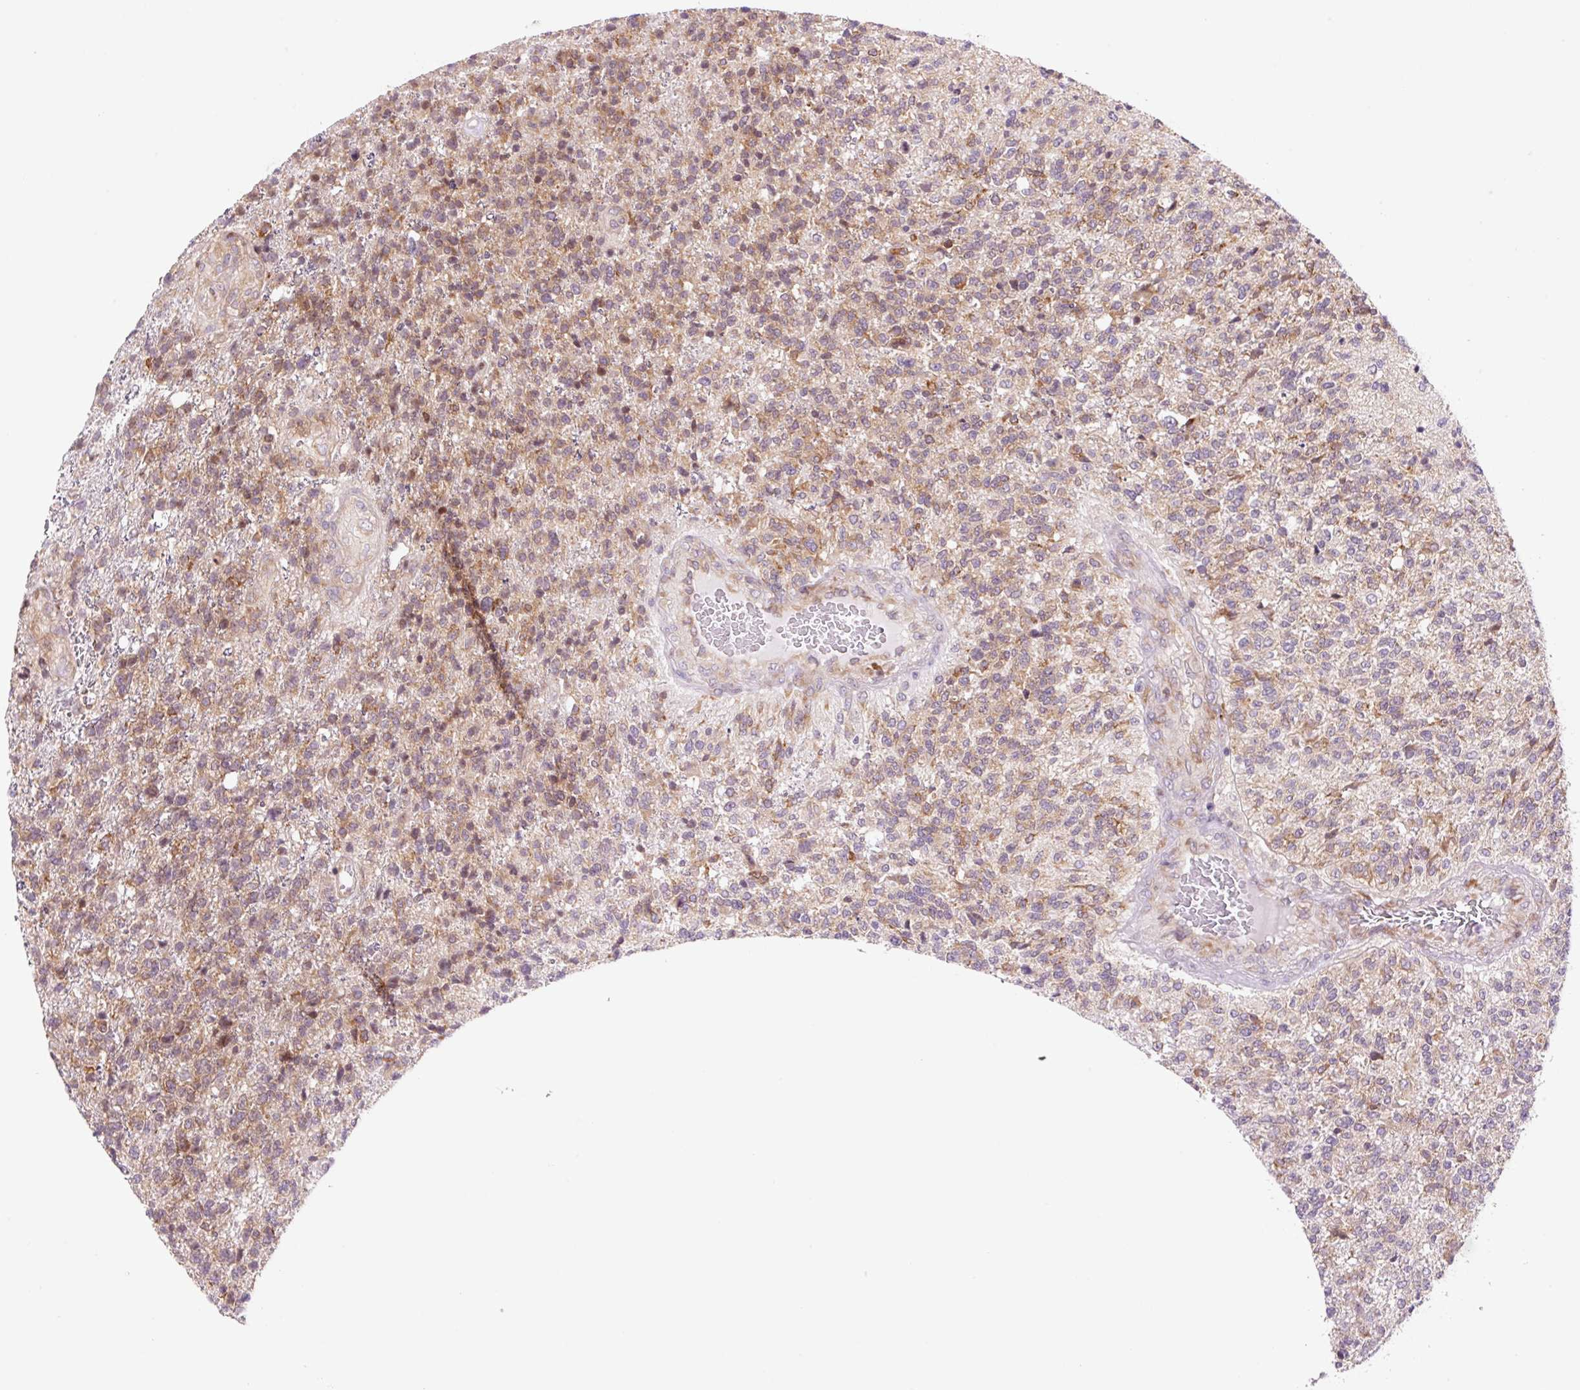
{"staining": {"intensity": "moderate", "quantity": ">75%", "location": "cytoplasmic/membranous"}, "tissue": "glioma", "cell_type": "Tumor cells", "image_type": "cancer", "snomed": [{"axis": "morphology", "description": "Glioma, malignant, High grade"}, {"axis": "topography", "description": "Brain"}], "caption": "This image reveals immunohistochemistry (IHC) staining of malignant glioma (high-grade), with medium moderate cytoplasmic/membranous expression in approximately >75% of tumor cells.", "gene": "RPL41", "patient": {"sex": "male", "age": 56}}